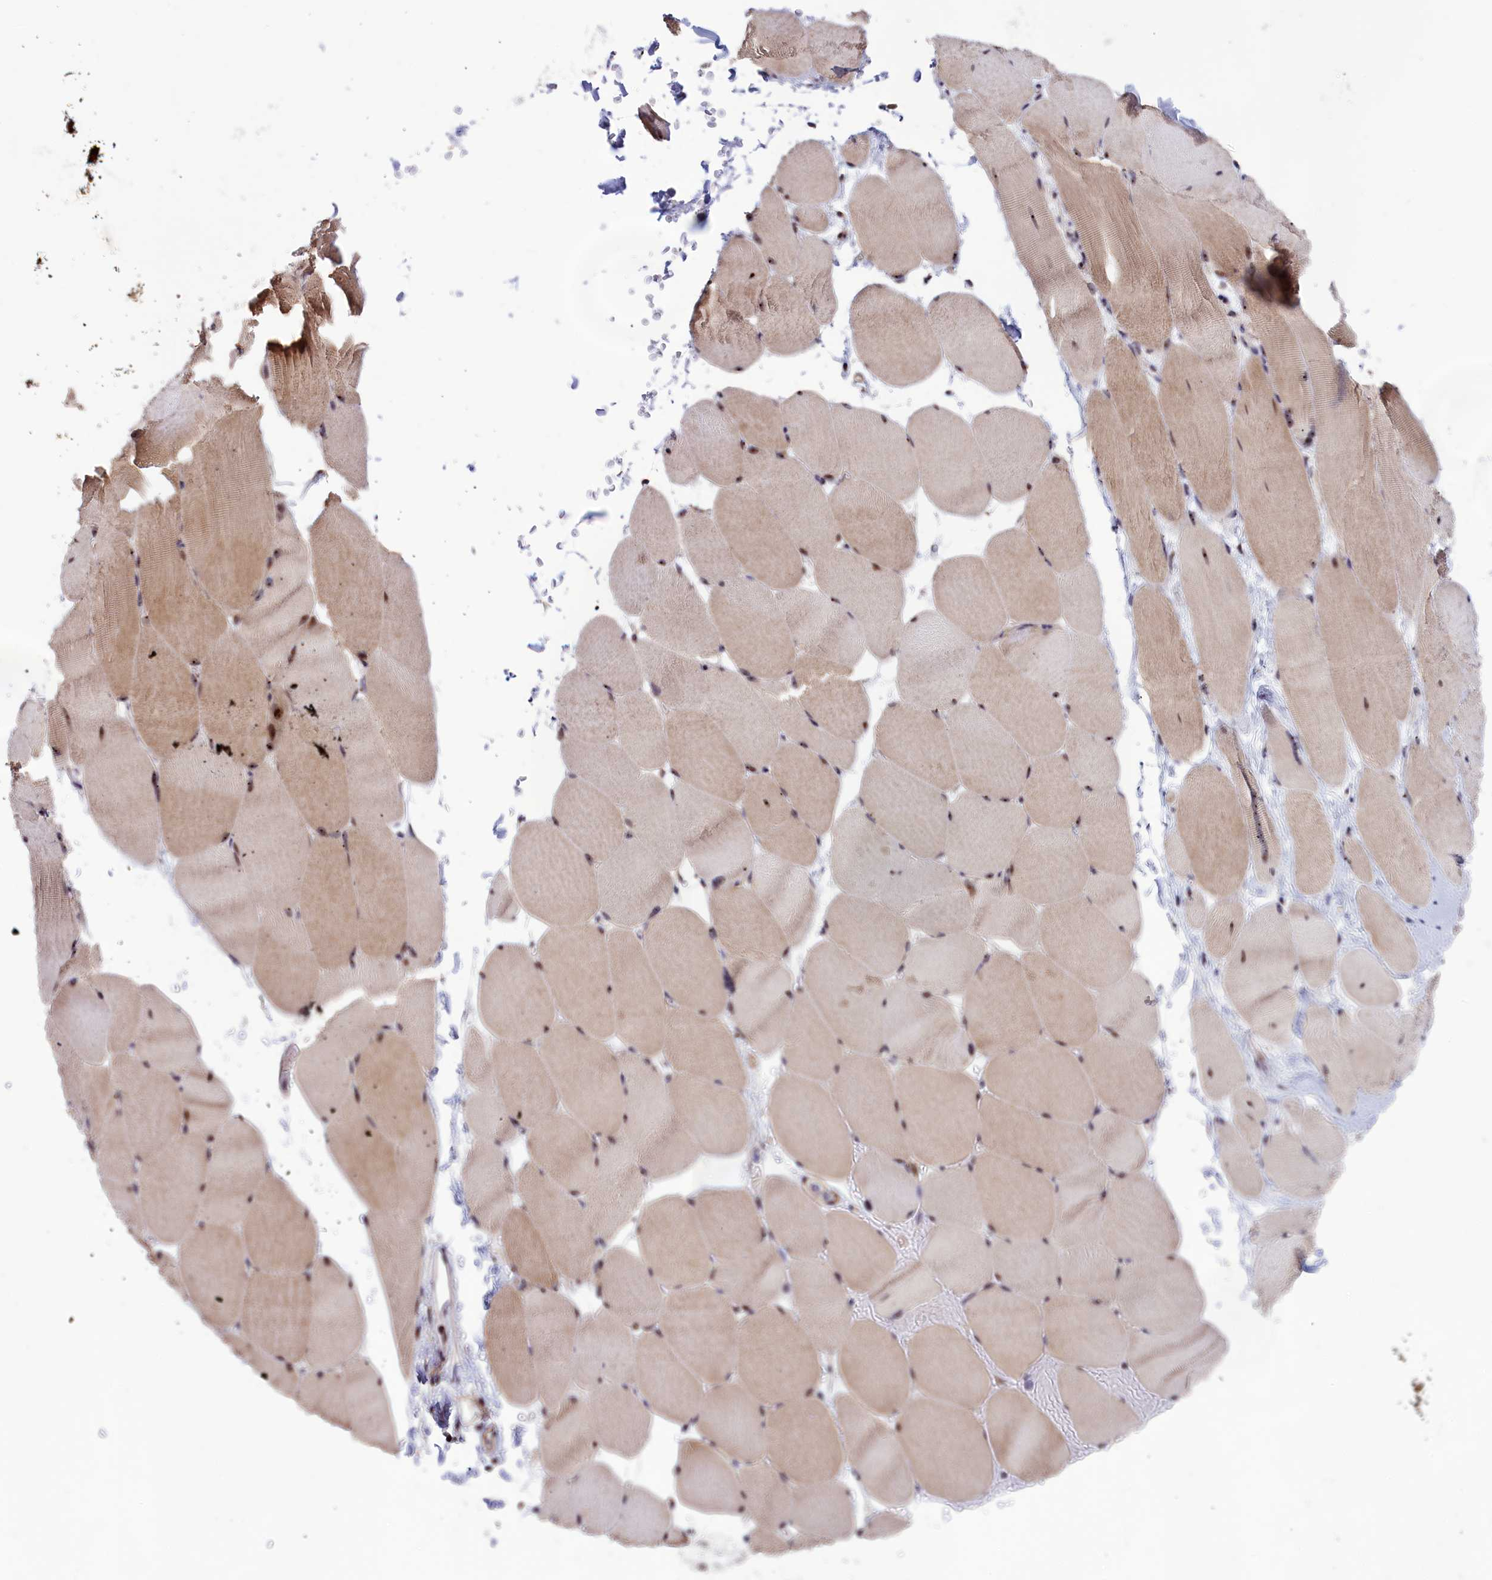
{"staining": {"intensity": "moderate", "quantity": "25%-75%", "location": "cytoplasmic/membranous,nuclear"}, "tissue": "skeletal muscle", "cell_type": "Myocytes", "image_type": "normal", "snomed": [{"axis": "morphology", "description": "Normal tissue, NOS"}, {"axis": "topography", "description": "Skeletal muscle"}, {"axis": "topography", "description": "Parathyroid gland"}], "caption": "Immunohistochemical staining of normal skeletal muscle displays 25%-75% levels of moderate cytoplasmic/membranous,nuclear protein staining in approximately 25%-75% of myocytes. (Stains: DAB (3,3'-diaminobenzidine) in brown, nuclei in blue, Microscopy: brightfield microscopy at high magnification).", "gene": "PPAN", "patient": {"sex": "female", "age": 37}}